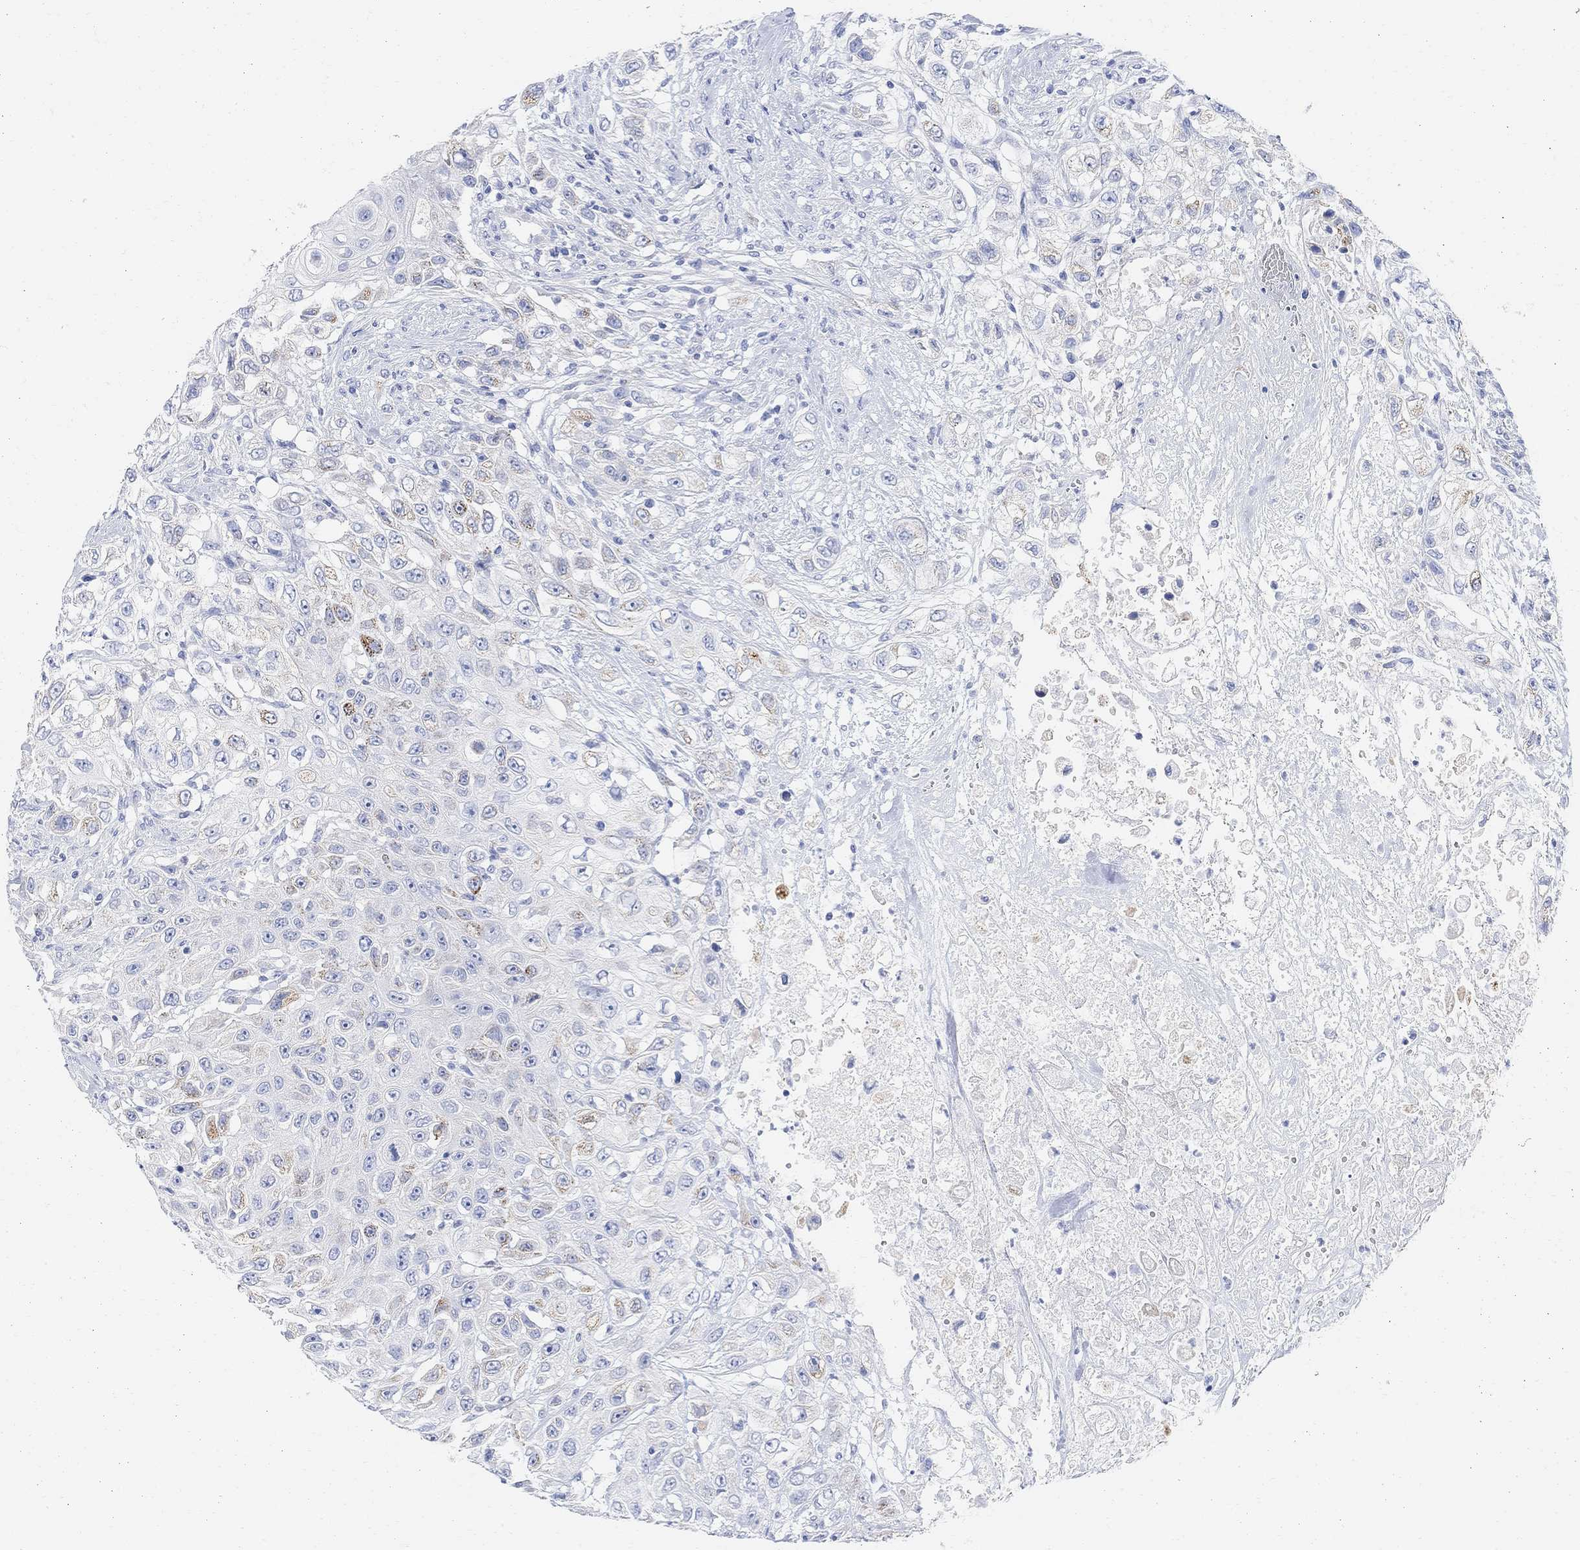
{"staining": {"intensity": "weak", "quantity": "<25%", "location": "cytoplasmic/membranous"}, "tissue": "urothelial cancer", "cell_type": "Tumor cells", "image_type": "cancer", "snomed": [{"axis": "morphology", "description": "Urothelial carcinoma, High grade"}, {"axis": "topography", "description": "Urinary bladder"}], "caption": "DAB (3,3'-diaminobenzidine) immunohistochemical staining of human urothelial cancer reveals no significant expression in tumor cells.", "gene": "RETNLB", "patient": {"sex": "female", "age": 56}}